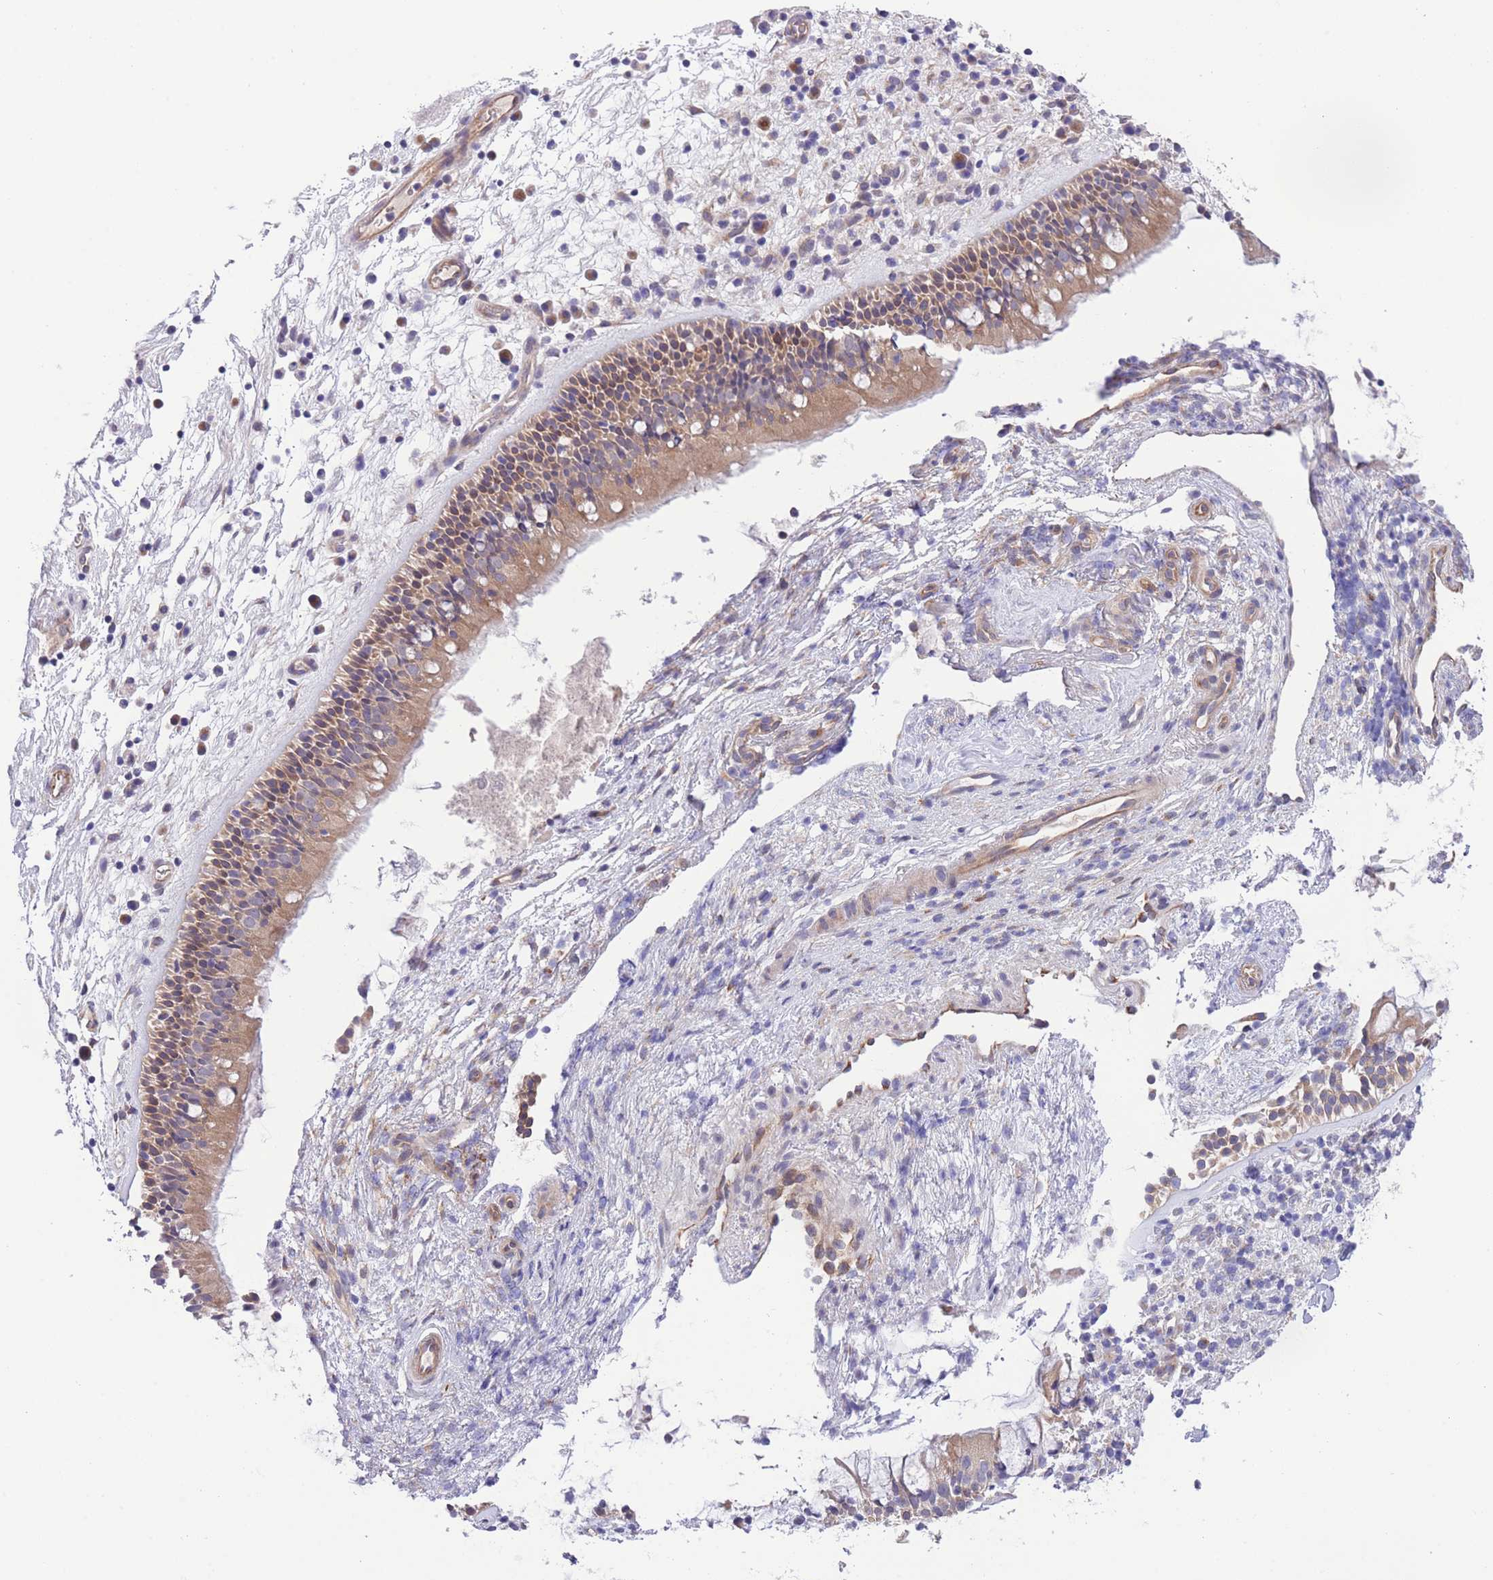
{"staining": {"intensity": "moderate", "quantity": ">75%", "location": "cytoplasmic/membranous"}, "tissue": "nasopharynx", "cell_type": "Respiratory epithelial cells", "image_type": "normal", "snomed": [{"axis": "morphology", "description": "Normal tissue, NOS"}, {"axis": "topography", "description": "Nasopharynx"}], "caption": "The image exhibits immunohistochemical staining of normal nasopharynx. There is moderate cytoplasmic/membranous positivity is identified in about >75% of respiratory epithelial cells.", "gene": "WWOX", "patient": {"sex": "male", "age": 63}}